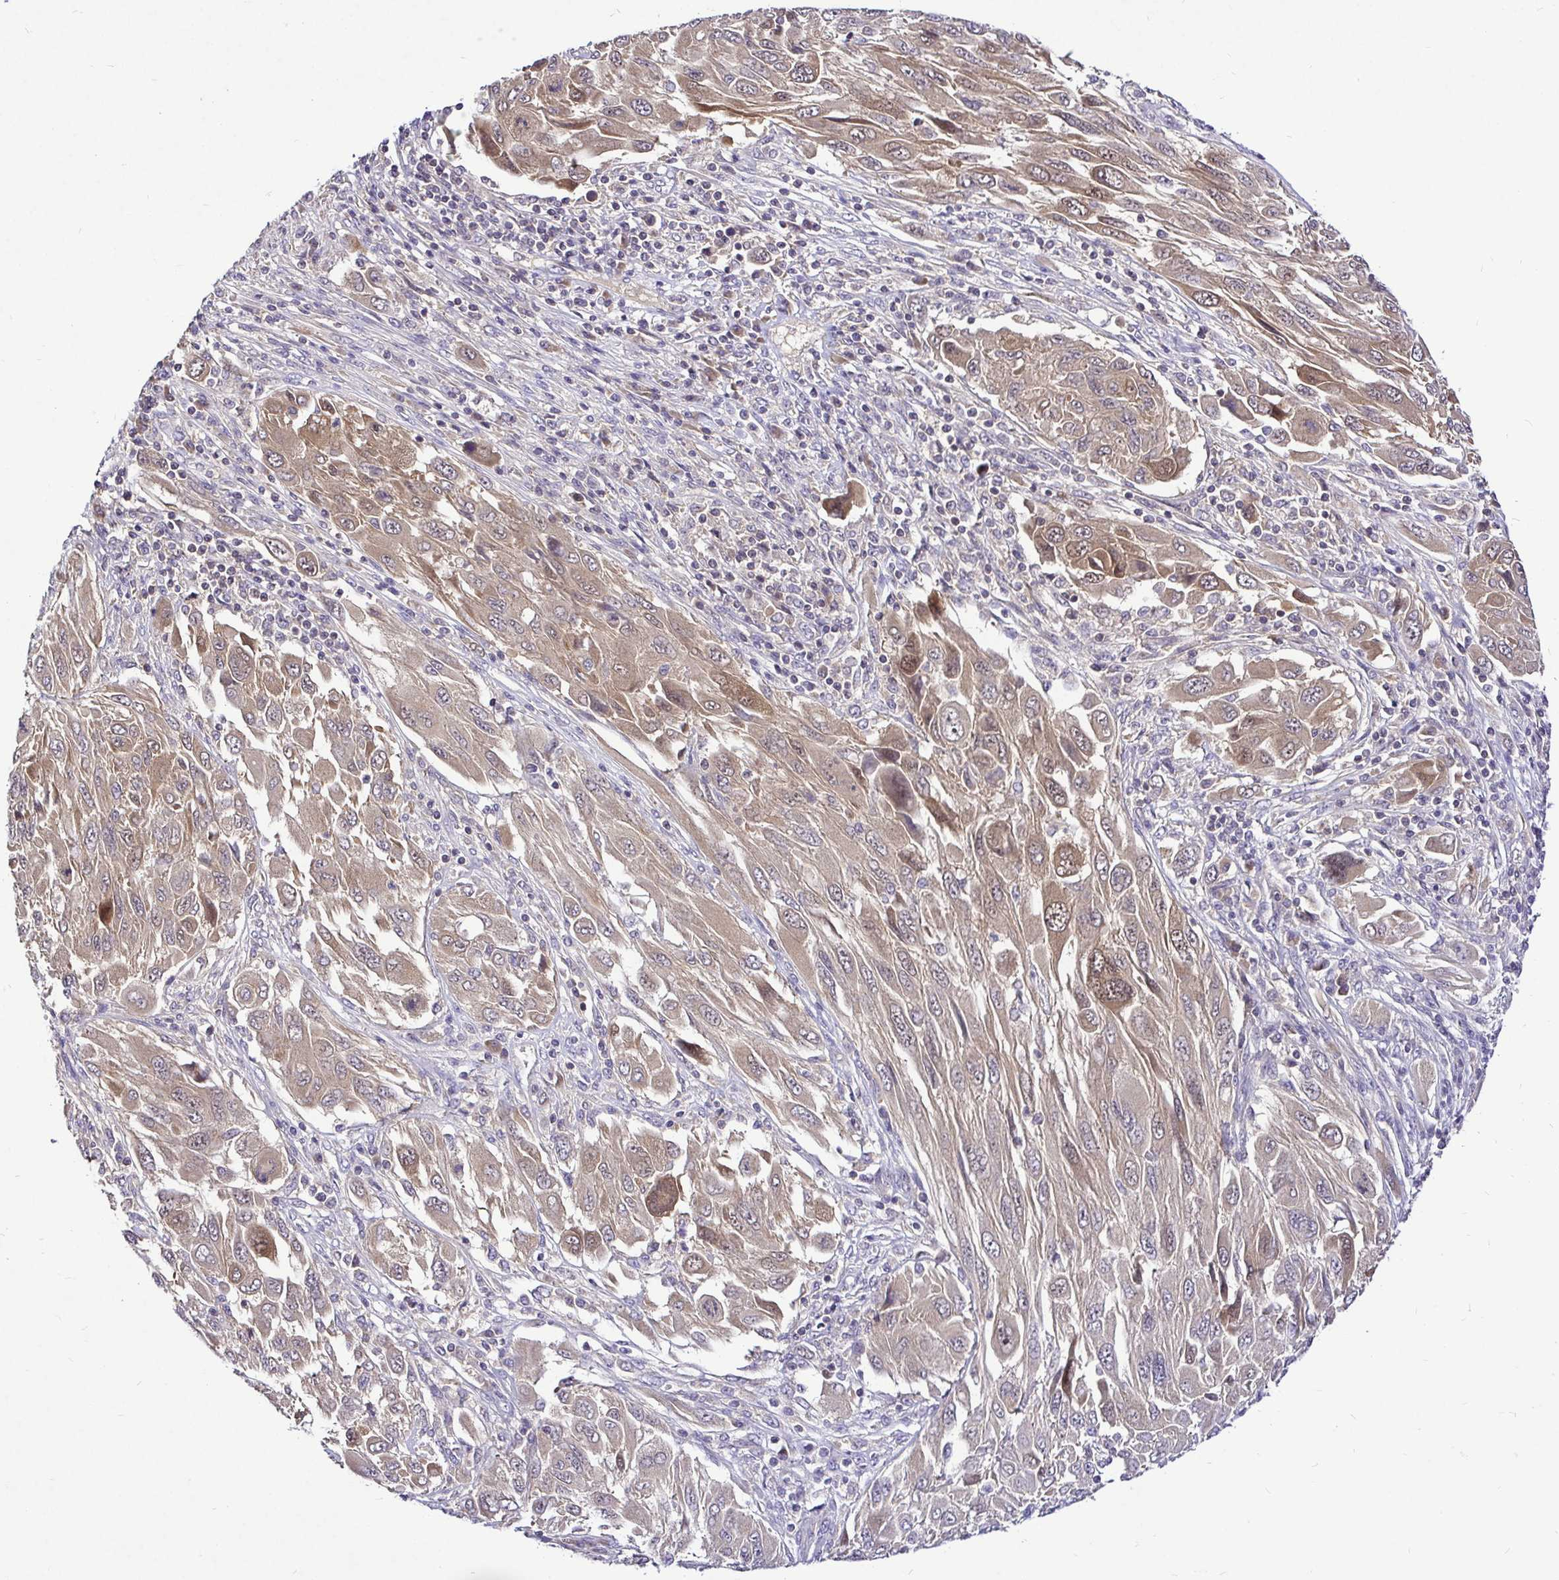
{"staining": {"intensity": "moderate", "quantity": "25%-75%", "location": "cytoplasmic/membranous,nuclear"}, "tissue": "melanoma", "cell_type": "Tumor cells", "image_type": "cancer", "snomed": [{"axis": "morphology", "description": "Malignant melanoma, NOS"}, {"axis": "topography", "description": "Skin"}], "caption": "Brown immunohistochemical staining in melanoma displays moderate cytoplasmic/membranous and nuclear expression in approximately 25%-75% of tumor cells.", "gene": "UBE2M", "patient": {"sex": "female", "age": 91}}